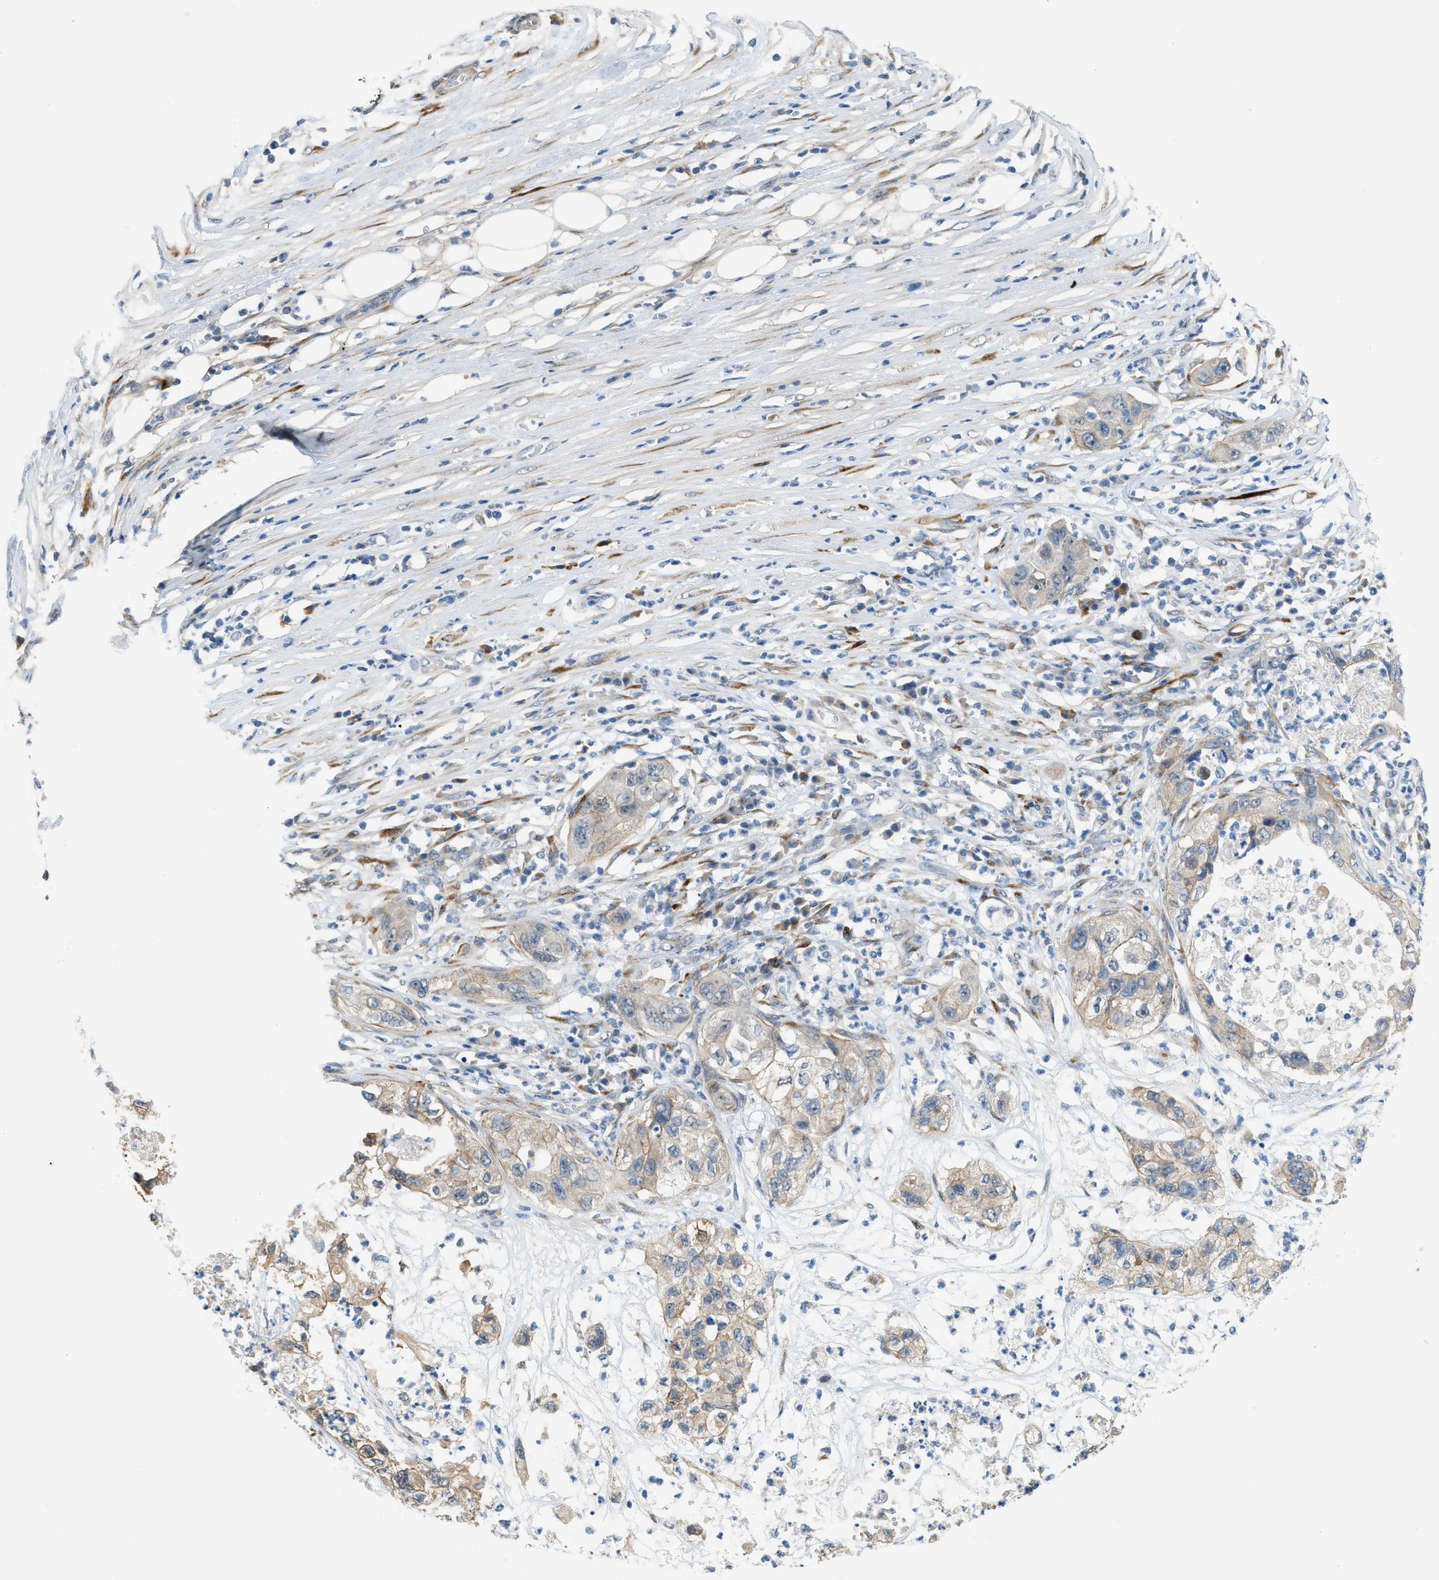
{"staining": {"intensity": "weak", "quantity": "25%-75%", "location": "cytoplasmic/membranous"}, "tissue": "pancreatic cancer", "cell_type": "Tumor cells", "image_type": "cancer", "snomed": [{"axis": "morphology", "description": "Adenocarcinoma, NOS"}, {"axis": "topography", "description": "Pancreas"}], "caption": "IHC micrograph of neoplastic tissue: pancreatic adenocarcinoma stained using immunohistochemistry (IHC) demonstrates low levels of weak protein expression localized specifically in the cytoplasmic/membranous of tumor cells, appearing as a cytoplasmic/membranous brown color.", "gene": "TMEM154", "patient": {"sex": "female", "age": 78}}